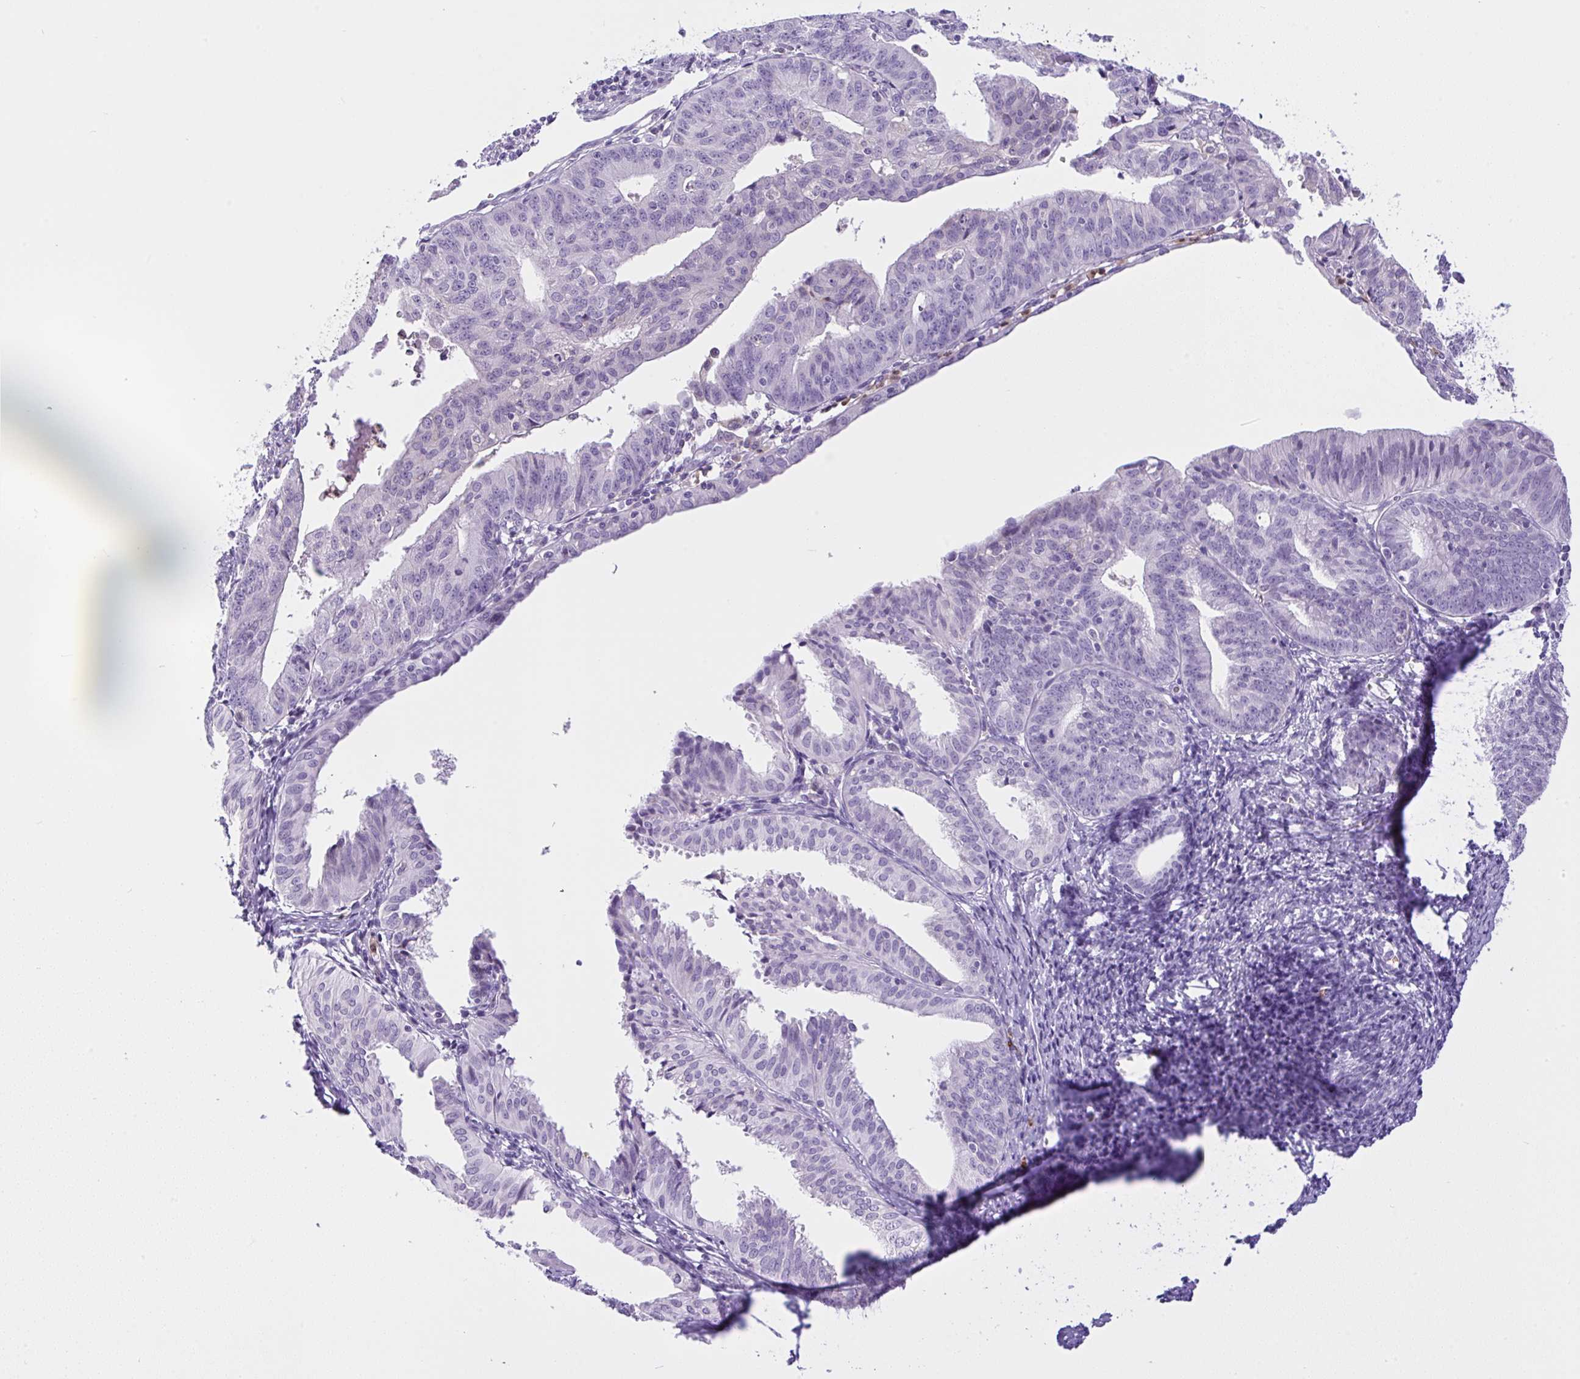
{"staining": {"intensity": "negative", "quantity": "none", "location": "none"}, "tissue": "endometrial cancer", "cell_type": "Tumor cells", "image_type": "cancer", "snomed": [{"axis": "morphology", "description": "Adenocarcinoma, NOS"}, {"axis": "topography", "description": "Endometrium"}], "caption": "Endometrial adenocarcinoma stained for a protein using IHC reveals no staining tumor cells.", "gene": "NCF1", "patient": {"sex": "female", "age": 56}}